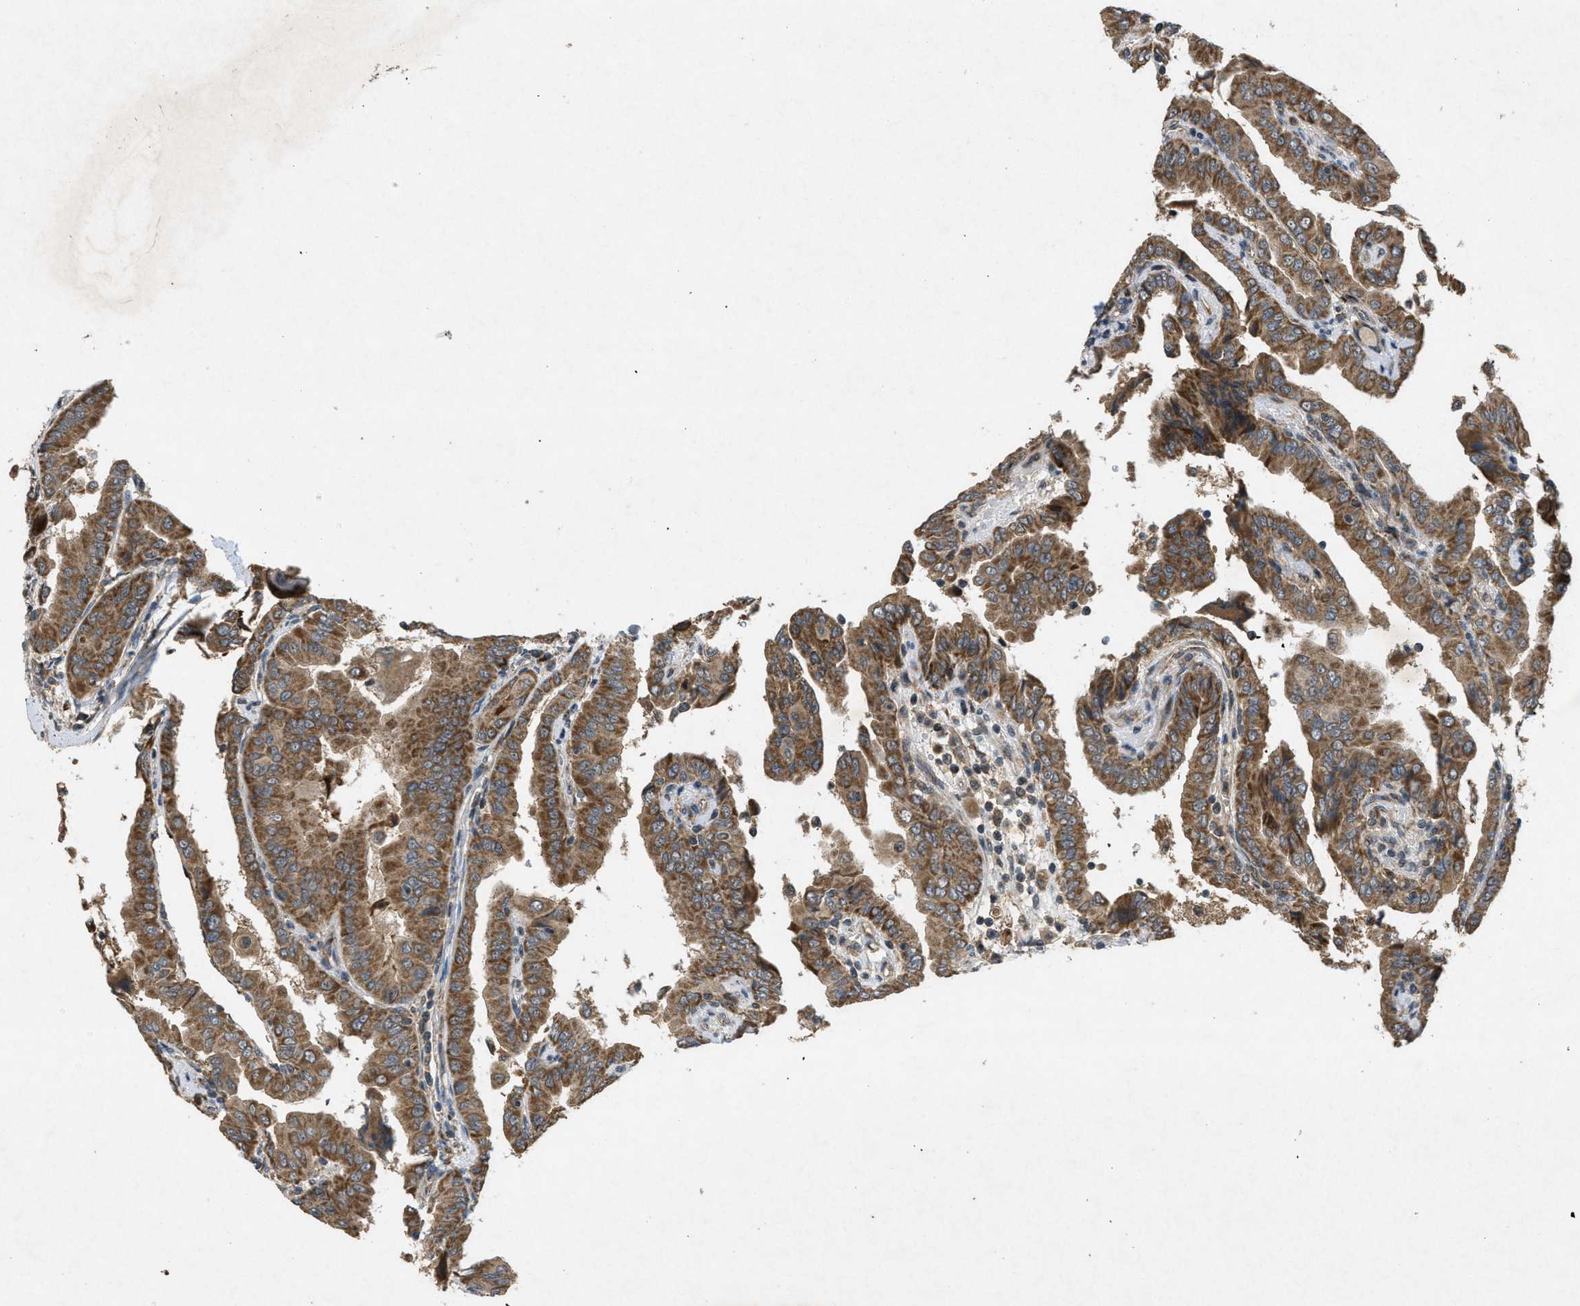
{"staining": {"intensity": "moderate", "quantity": ">75%", "location": "cytoplasmic/membranous"}, "tissue": "thyroid cancer", "cell_type": "Tumor cells", "image_type": "cancer", "snomed": [{"axis": "morphology", "description": "Papillary adenocarcinoma, NOS"}, {"axis": "topography", "description": "Thyroid gland"}], "caption": "Immunohistochemical staining of papillary adenocarcinoma (thyroid) reveals medium levels of moderate cytoplasmic/membranous expression in about >75% of tumor cells.", "gene": "PPP1R15A", "patient": {"sex": "male", "age": 33}}